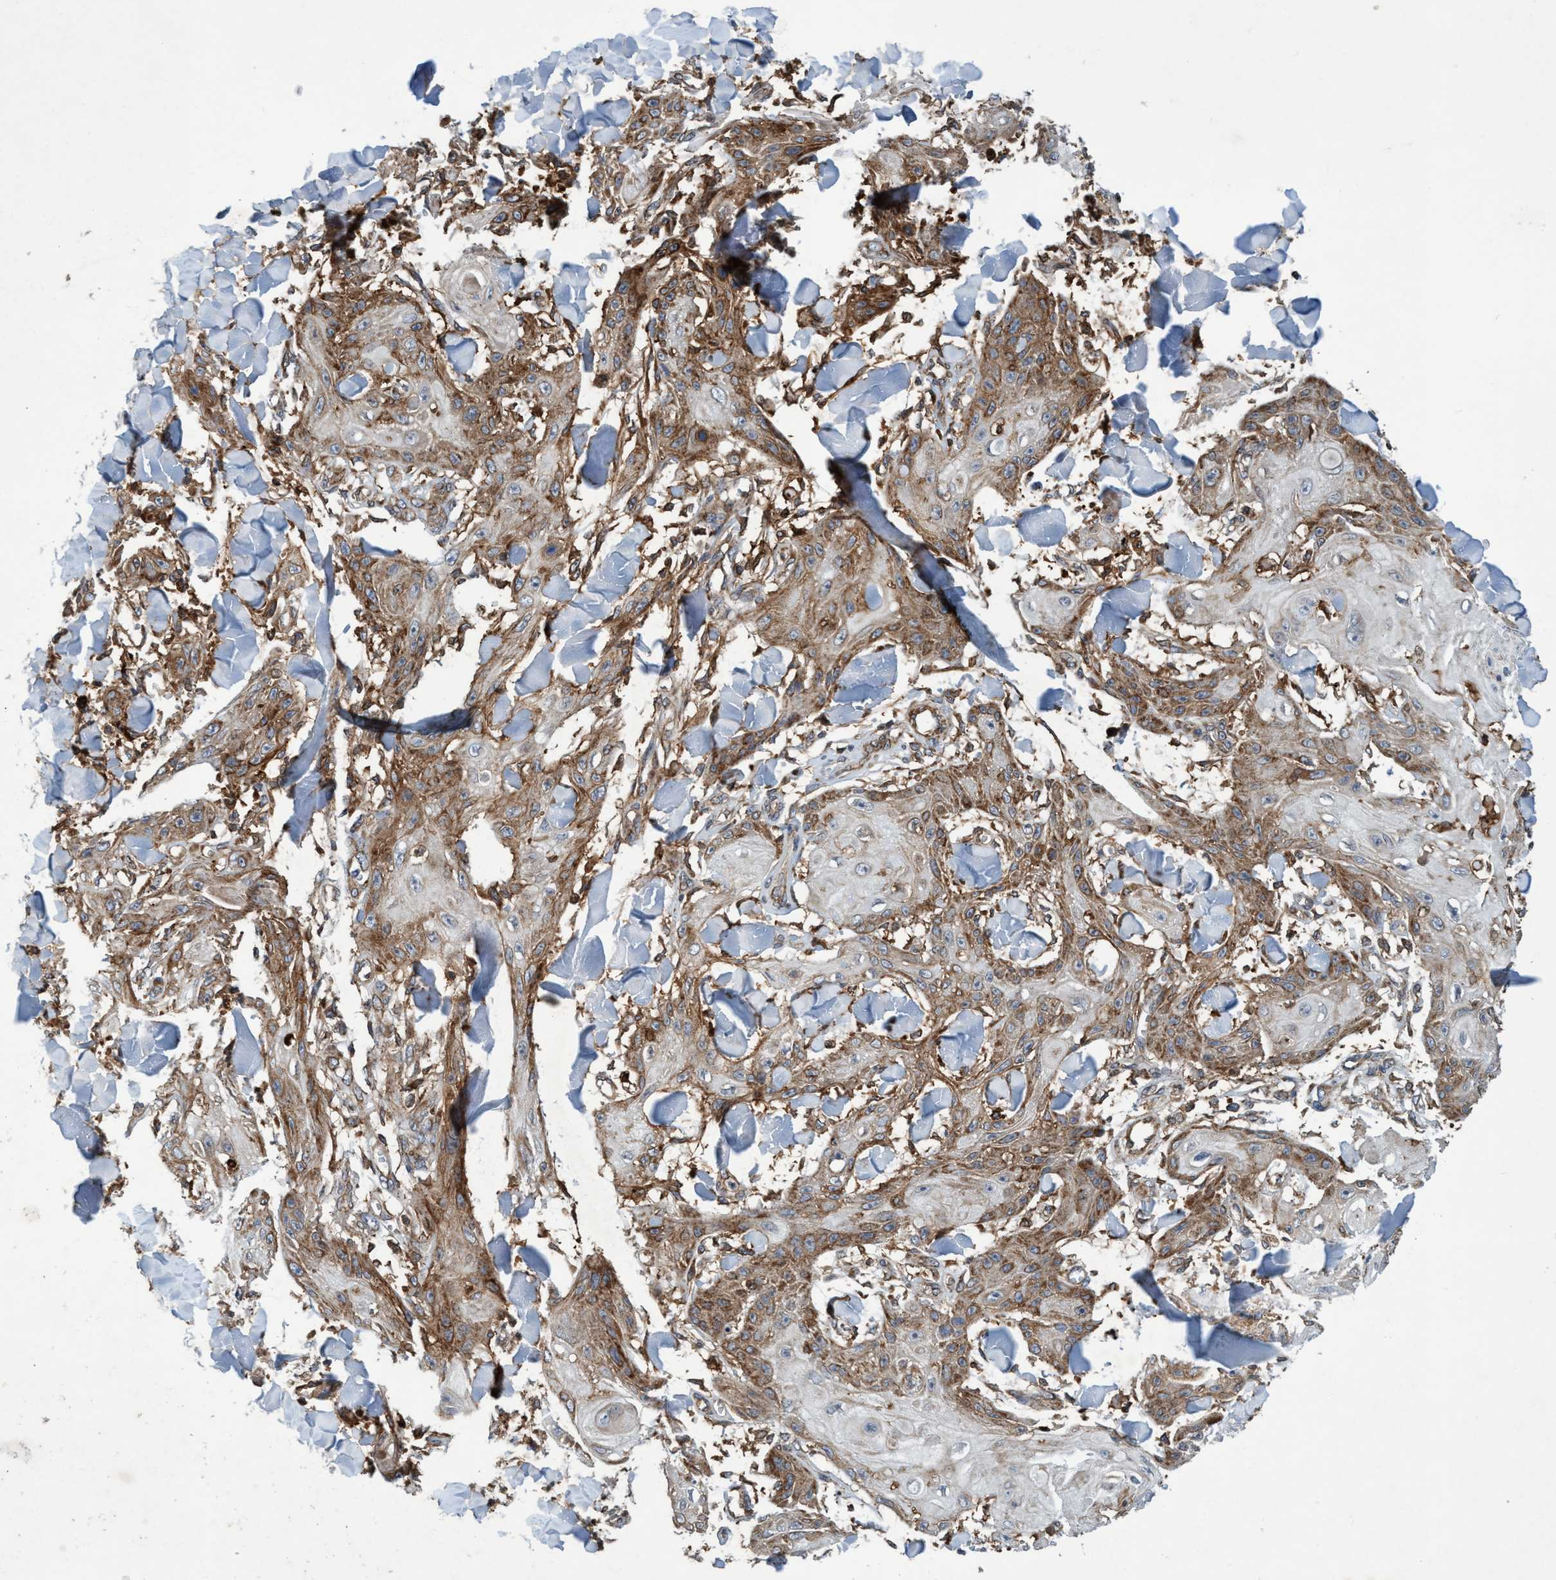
{"staining": {"intensity": "moderate", "quantity": "25%-75%", "location": "cytoplasmic/membranous"}, "tissue": "skin cancer", "cell_type": "Tumor cells", "image_type": "cancer", "snomed": [{"axis": "morphology", "description": "Squamous cell carcinoma, NOS"}, {"axis": "topography", "description": "Skin"}], "caption": "Tumor cells exhibit medium levels of moderate cytoplasmic/membranous expression in approximately 25%-75% of cells in skin cancer. The protein is shown in brown color, while the nuclei are stained blue.", "gene": "SLC16A3", "patient": {"sex": "male", "age": 74}}